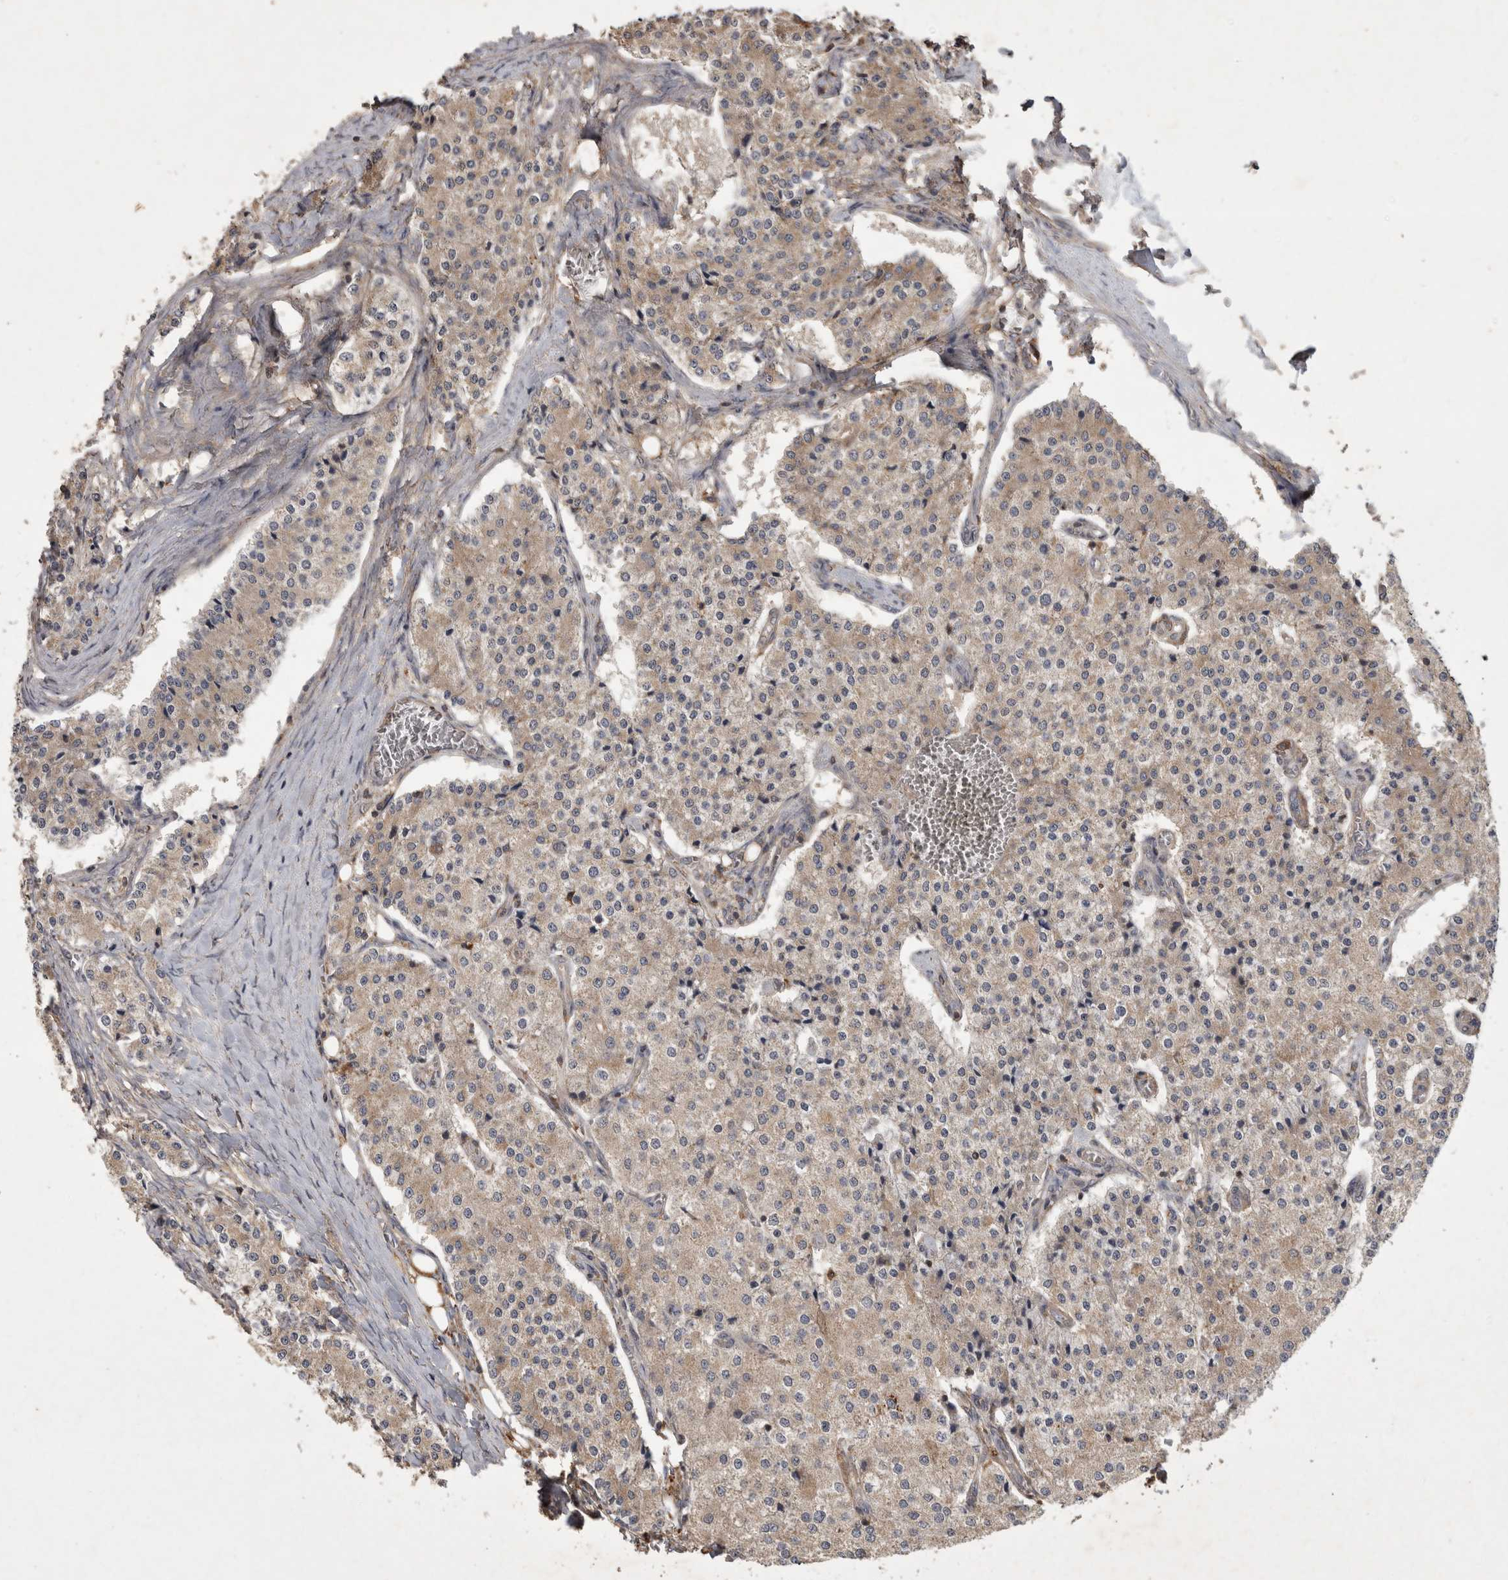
{"staining": {"intensity": "moderate", "quantity": ">75%", "location": "cytoplasmic/membranous"}, "tissue": "carcinoid", "cell_type": "Tumor cells", "image_type": "cancer", "snomed": [{"axis": "morphology", "description": "Carcinoid, malignant, NOS"}, {"axis": "topography", "description": "Colon"}], "caption": "Immunohistochemistry (IHC) of human carcinoid (malignant) displays medium levels of moderate cytoplasmic/membranous expression in approximately >75% of tumor cells. Using DAB (3,3'-diaminobenzidine) (brown) and hematoxylin (blue) stains, captured at high magnification using brightfield microscopy.", "gene": "TRMT61B", "patient": {"sex": "female", "age": 52}}